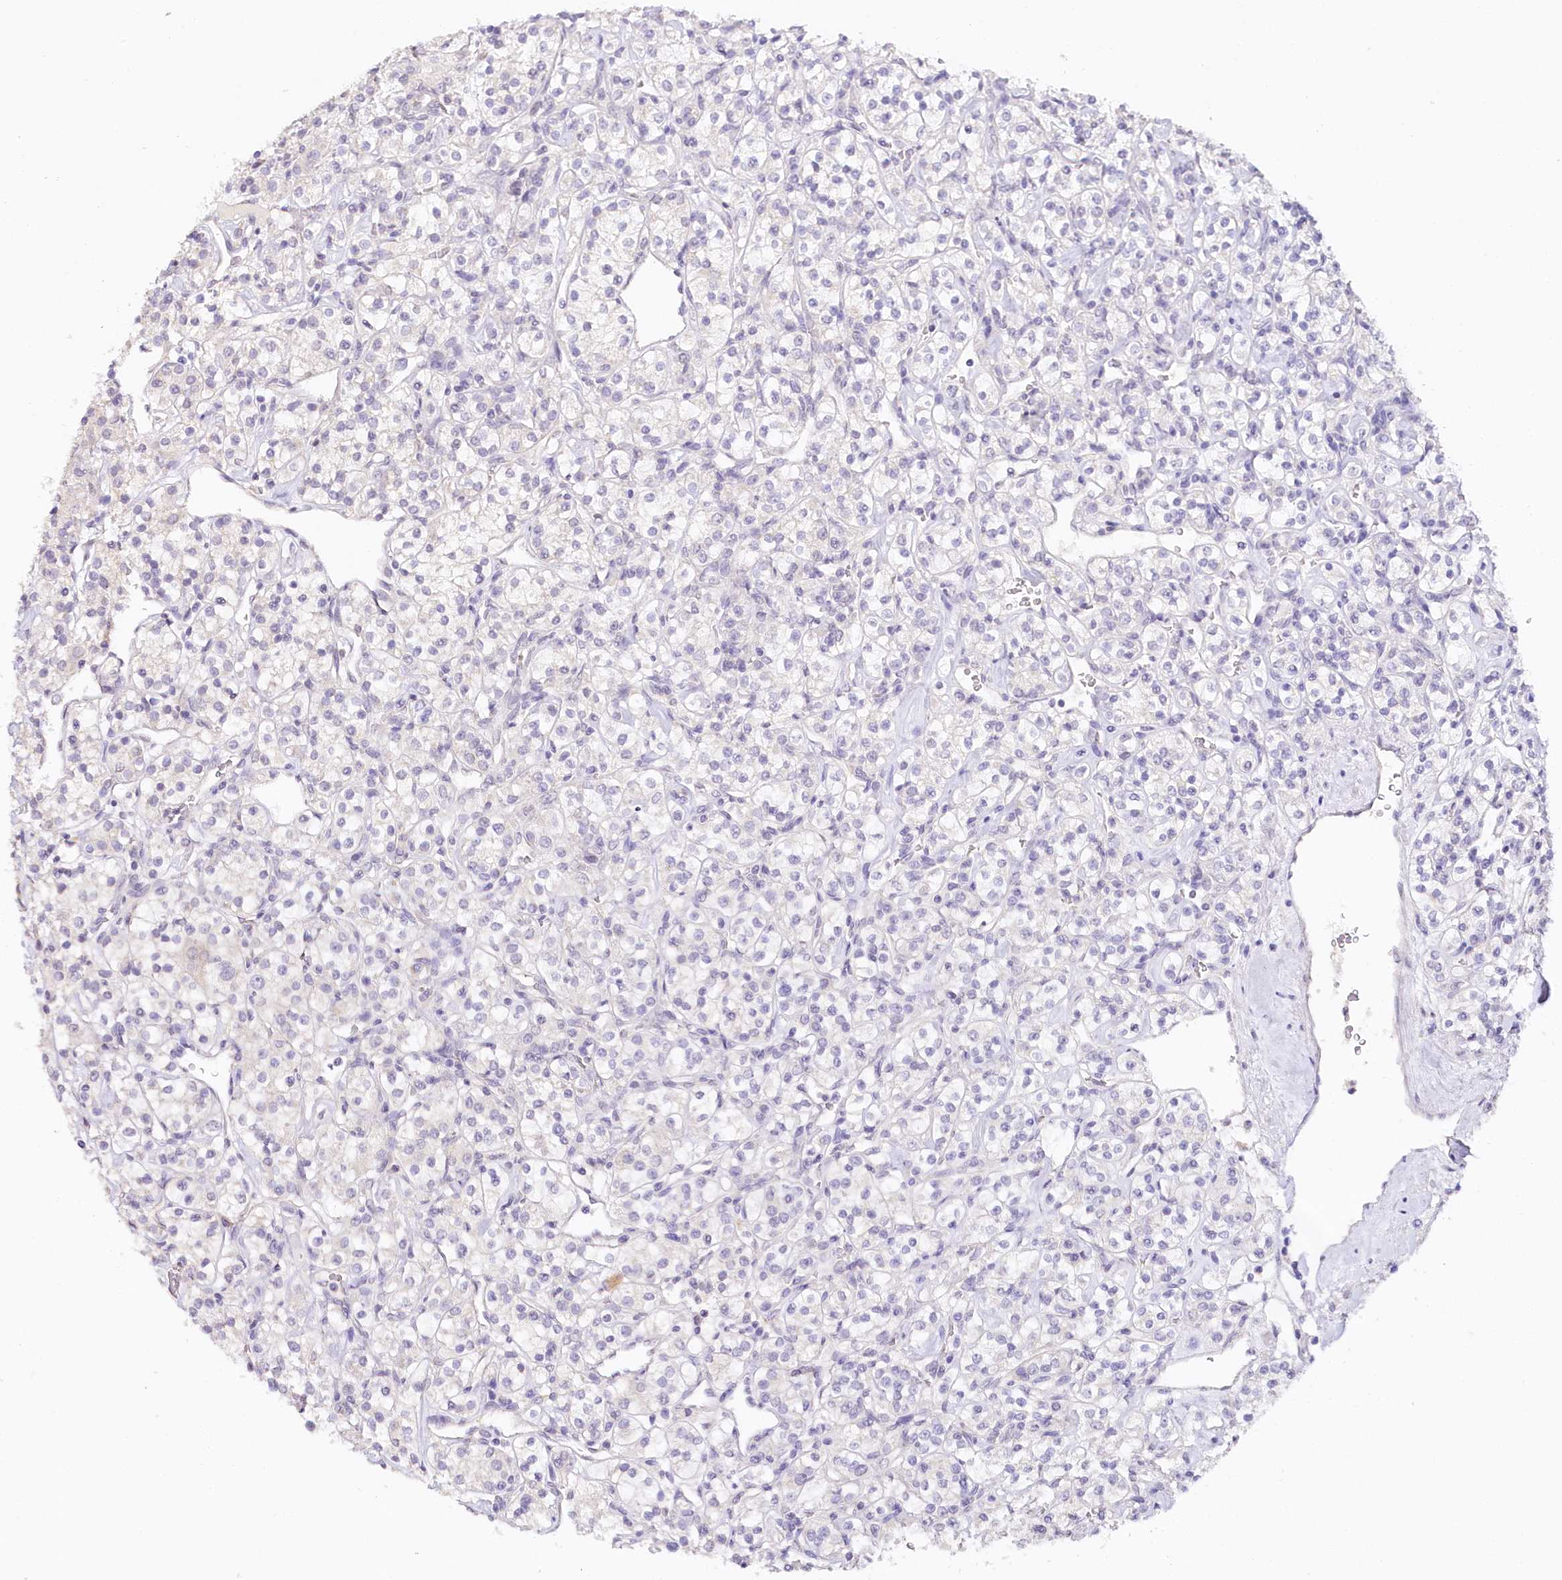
{"staining": {"intensity": "negative", "quantity": "none", "location": "none"}, "tissue": "renal cancer", "cell_type": "Tumor cells", "image_type": "cancer", "snomed": [{"axis": "morphology", "description": "Adenocarcinoma, NOS"}, {"axis": "topography", "description": "Kidney"}], "caption": "This is an IHC image of adenocarcinoma (renal). There is no staining in tumor cells.", "gene": "TP53", "patient": {"sex": "male", "age": 77}}